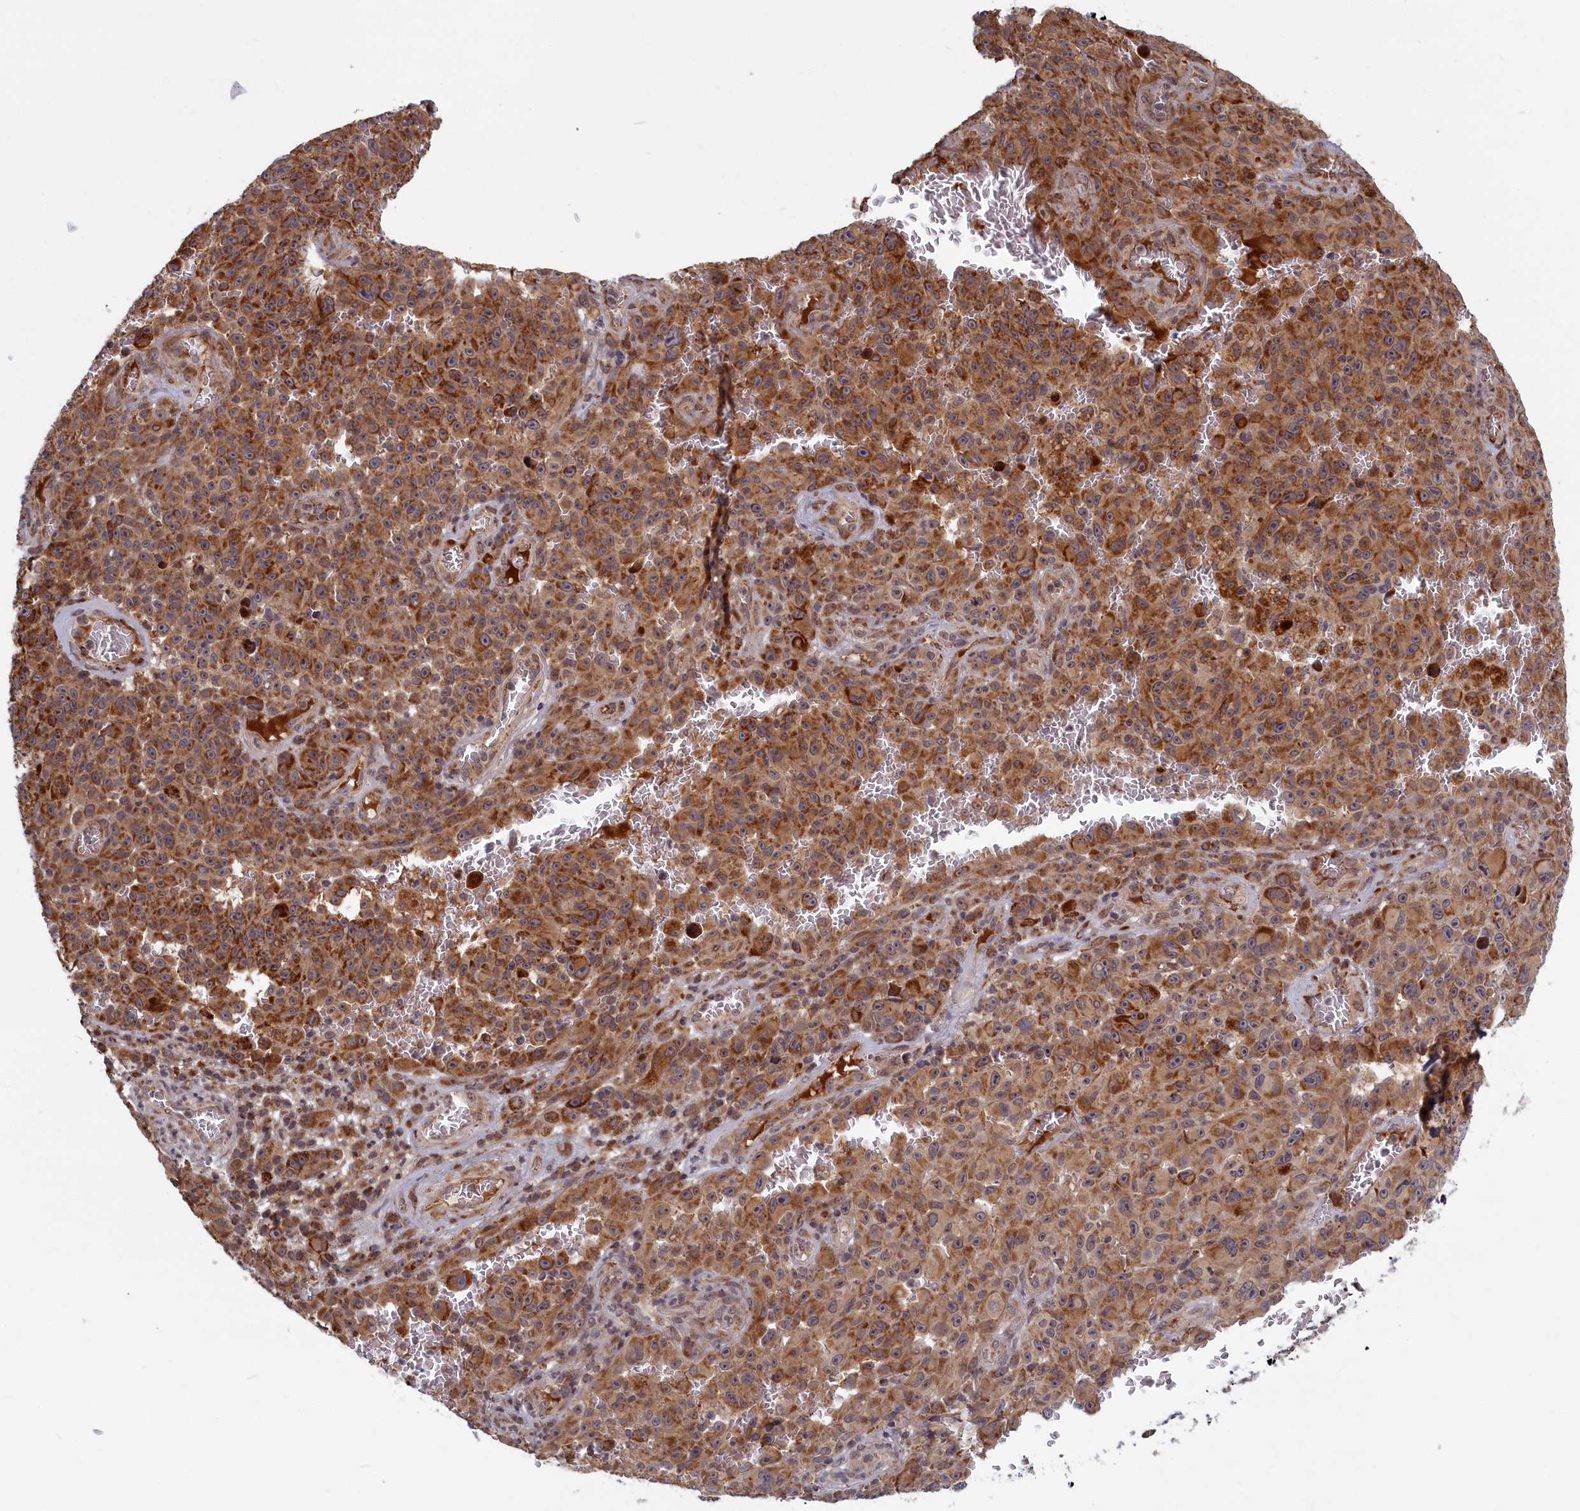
{"staining": {"intensity": "strong", "quantity": ">75%", "location": "cytoplasmic/membranous"}, "tissue": "melanoma", "cell_type": "Tumor cells", "image_type": "cancer", "snomed": [{"axis": "morphology", "description": "Malignant melanoma, NOS"}, {"axis": "topography", "description": "Skin"}], "caption": "About >75% of tumor cells in malignant melanoma show strong cytoplasmic/membranous protein expression as visualized by brown immunohistochemical staining.", "gene": "PLA2G10", "patient": {"sex": "female", "age": 82}}